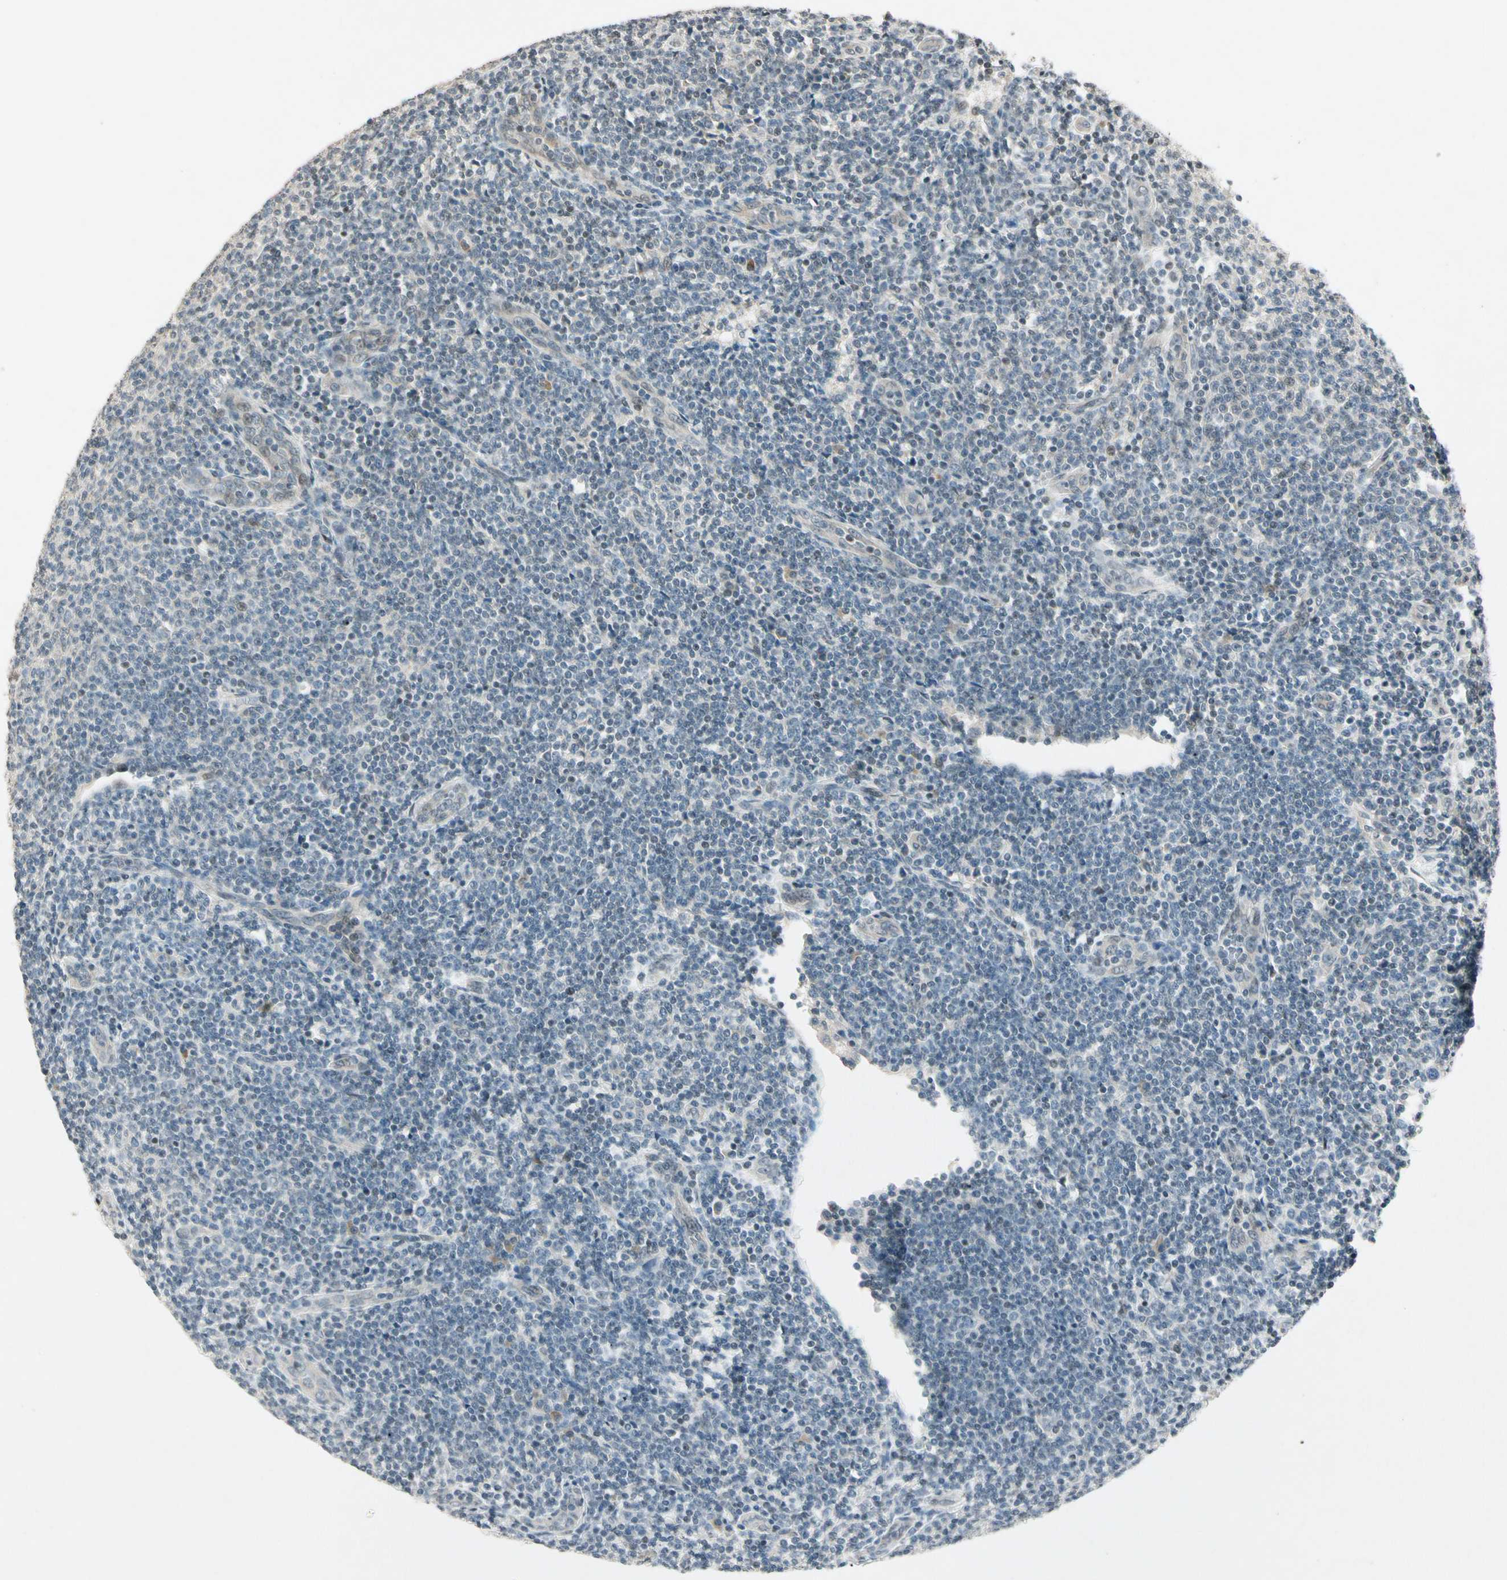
{"staining": {"intensity": "weak", "quantity": "<25%", "location": "nuclear"}, "tissue": "lymphoma", "cell_type": "Tumor cells", "image_type": "cancer", "snomed": [{"axis": "morphology", "description": "Malignant lymphoma, non-Hodgkin's type, Low grade"}, {"axis": "topography", "description": "Lymph node"}], "caption": "Immunohistochemistry histopathology image of low-grade malignant lymphoma, non-Hodgkin's type stained for a protein (brown), which exhibits no staining in tumor cells.", "gene": "ZBTB4", "patient": {"sex": "male", "age": 66}}